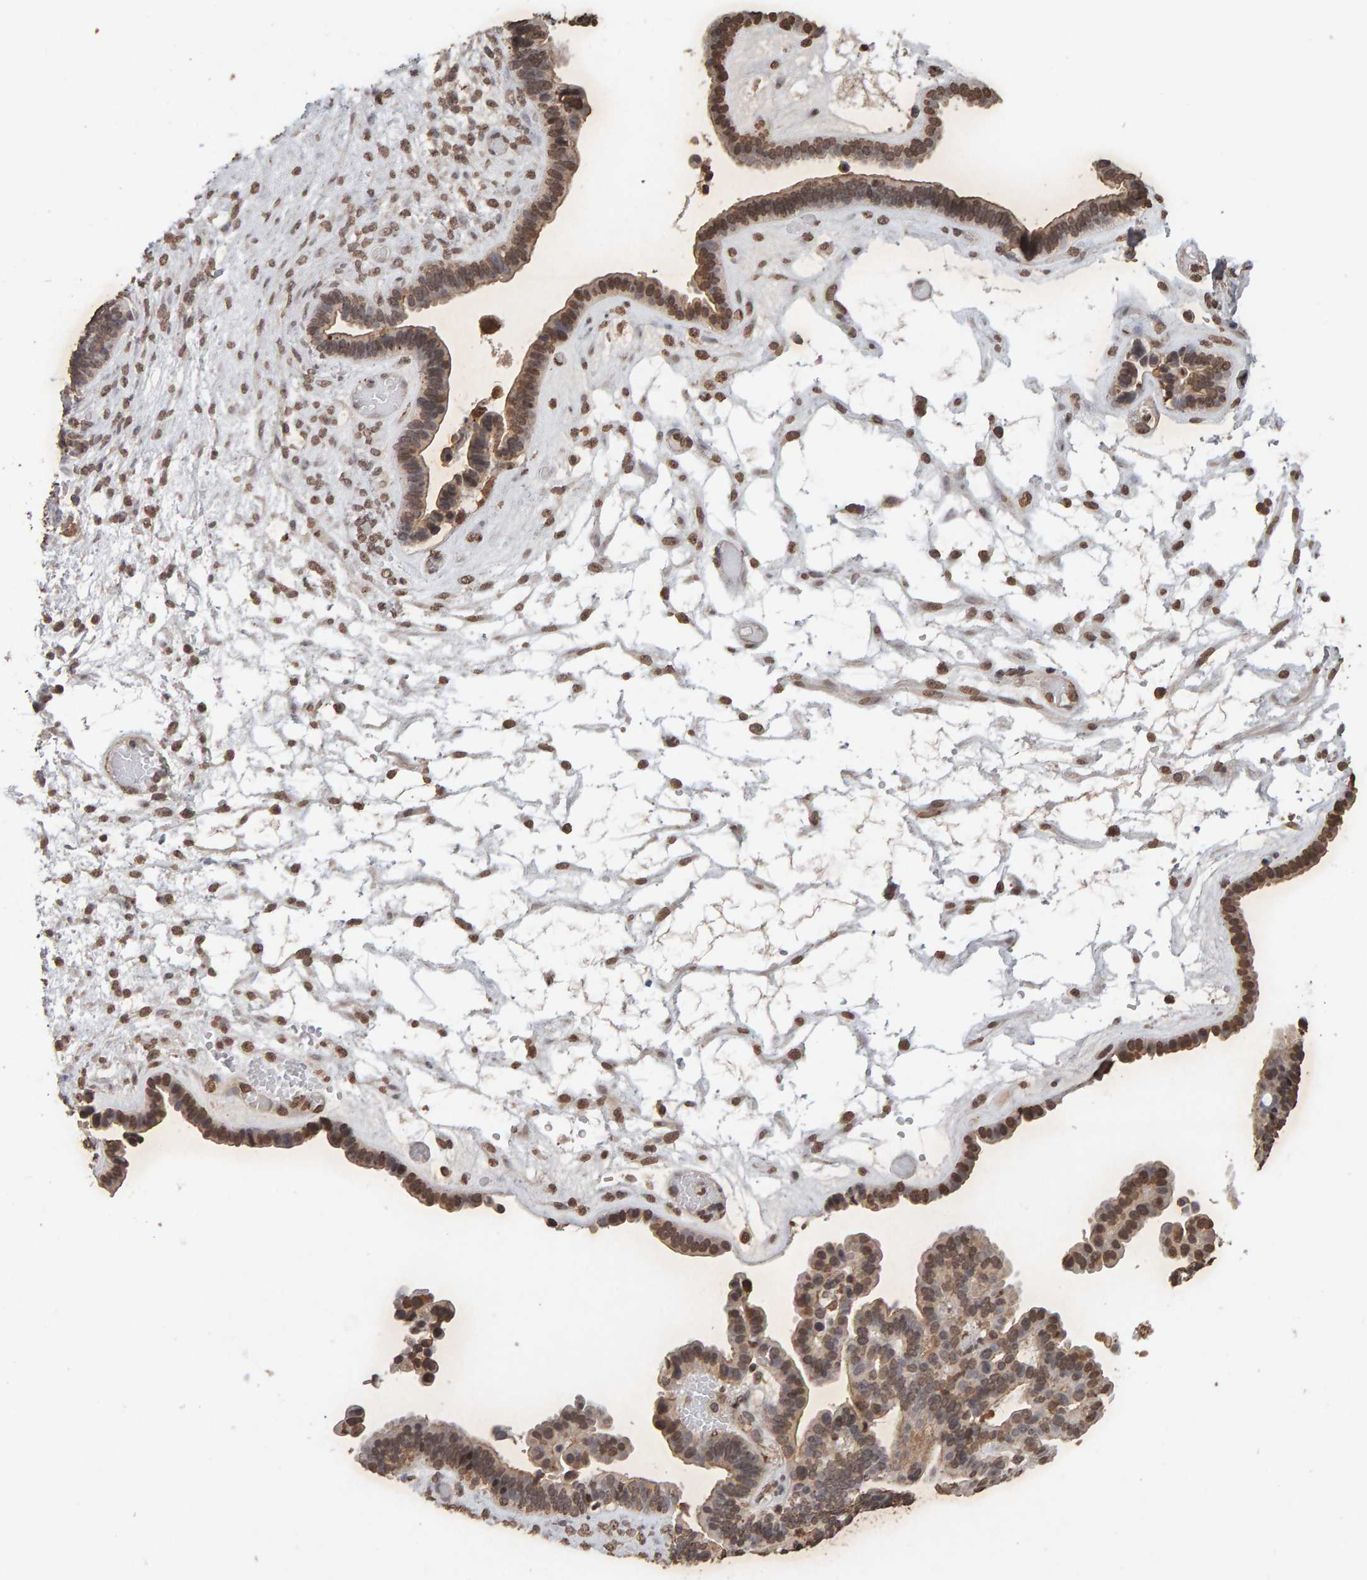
{"staining": {"intensity": "moderate", "quantity": ">75%", "location": "cytoplasmic/membranous,nuclear"}, "tissue": "ovarian cancer", "cell_type": "Tumor cells", "image_type": "cancer", "snomed": [{"axis": "morphology", "description": "Cystadenocarcinoma, serous, NOS"}, {"axis": "topography", "description": "Ovary"}], "caption": "Protein expression by immunohistochemistry (IHC) displays moderate cytoplasmic/membranous and nuclear positivity in approximately >75% of tumor cells in ovarian cancer.", "gene": "DNAJB5", "patient": {"sex": "female", "age": 56}}